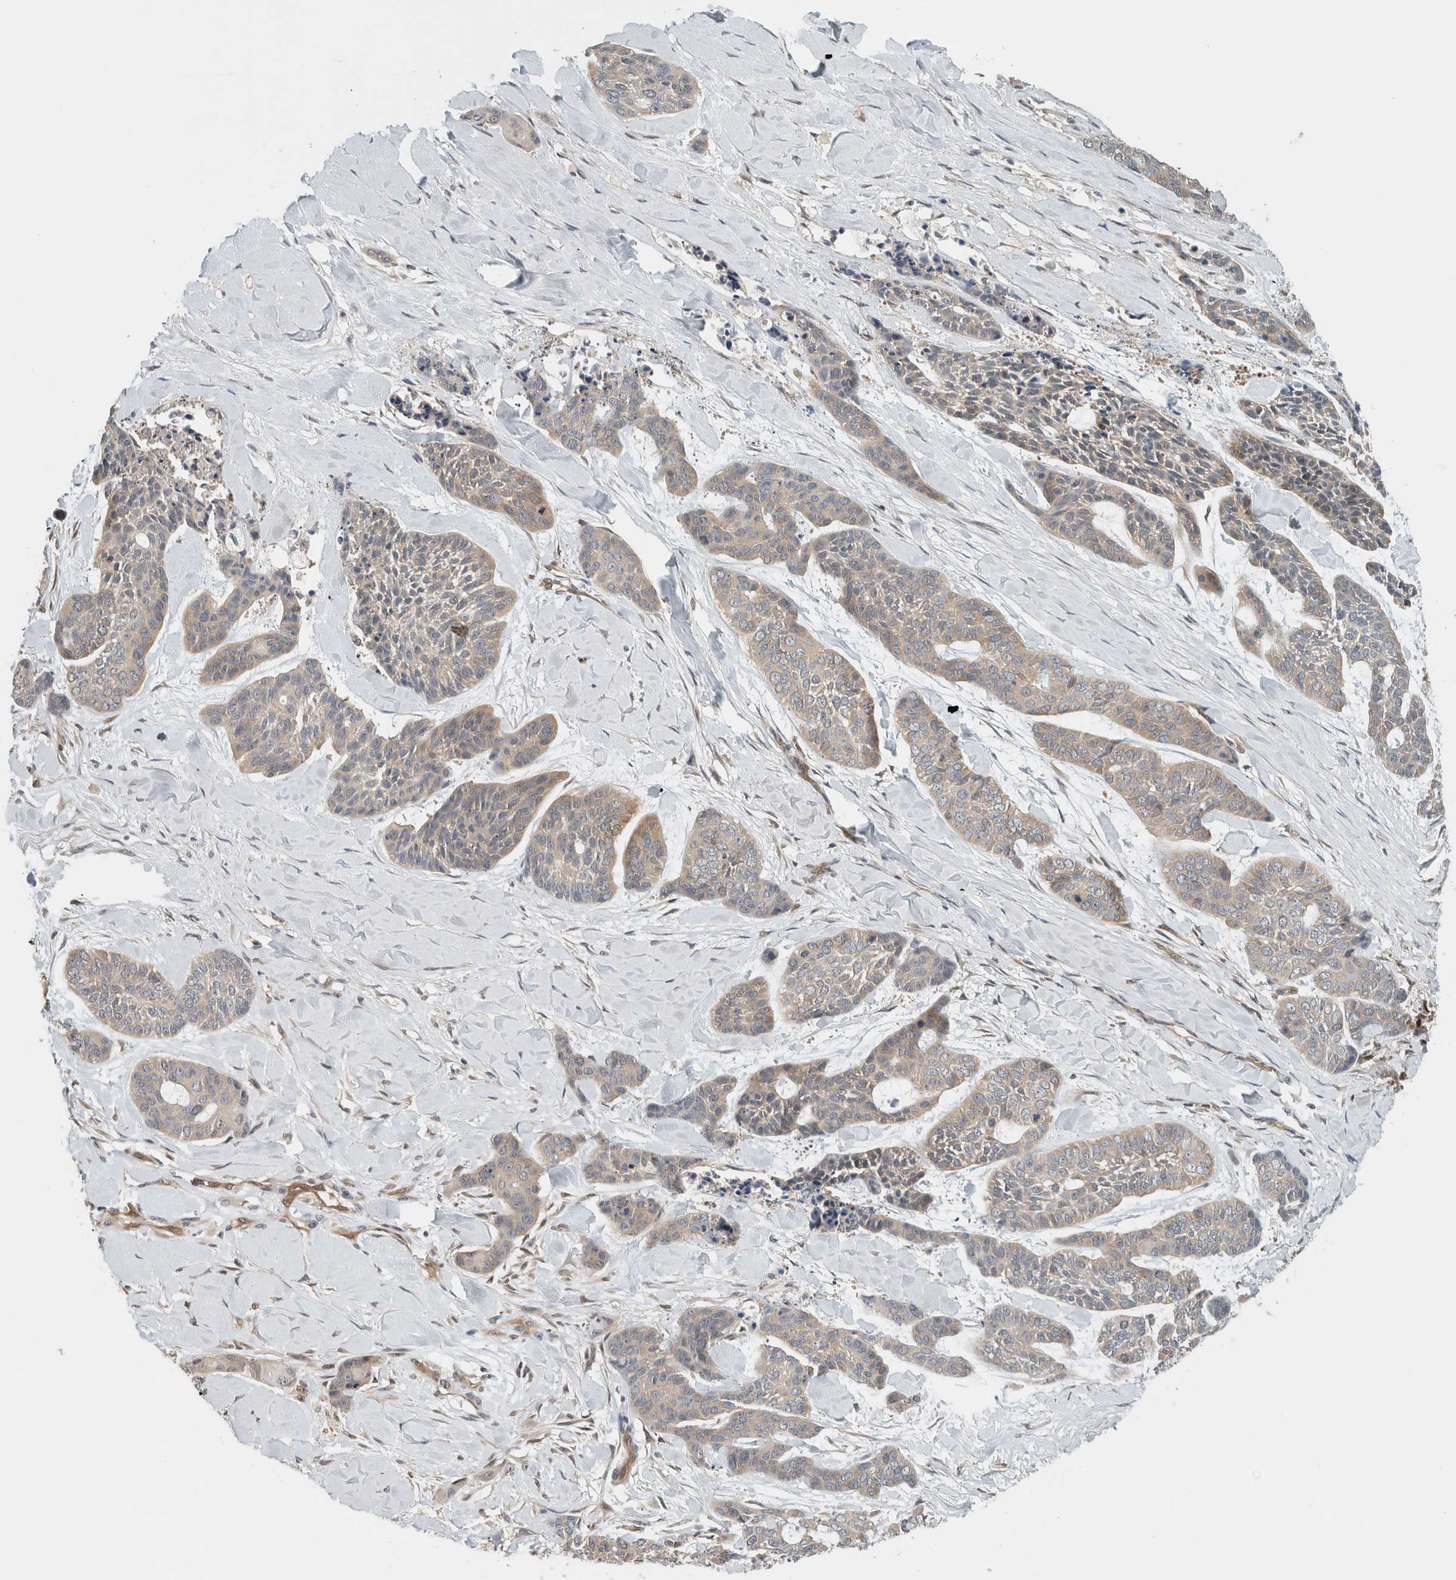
{"staining": {"intensity": "weak", "quantity": "<25%", "location": "cytoplasmic/membranous"}, "tissue": "skin cancer", "cell_type": "Tumor cells", "image_type": "cancer", "snomed": [{"axis": "morphology", "description": "Basal cell carcinoma"}, {"axis": "topography", "description": "Skin"}], "caption": "An immunohistochemistry (IHC) image of basal cell carcinoma (skin) is shown. There is no staining in tumor cells of basal cell carcinoma (skin).", "gene": "PFDN4", "patient": {"sex": "female", "age": 64}}